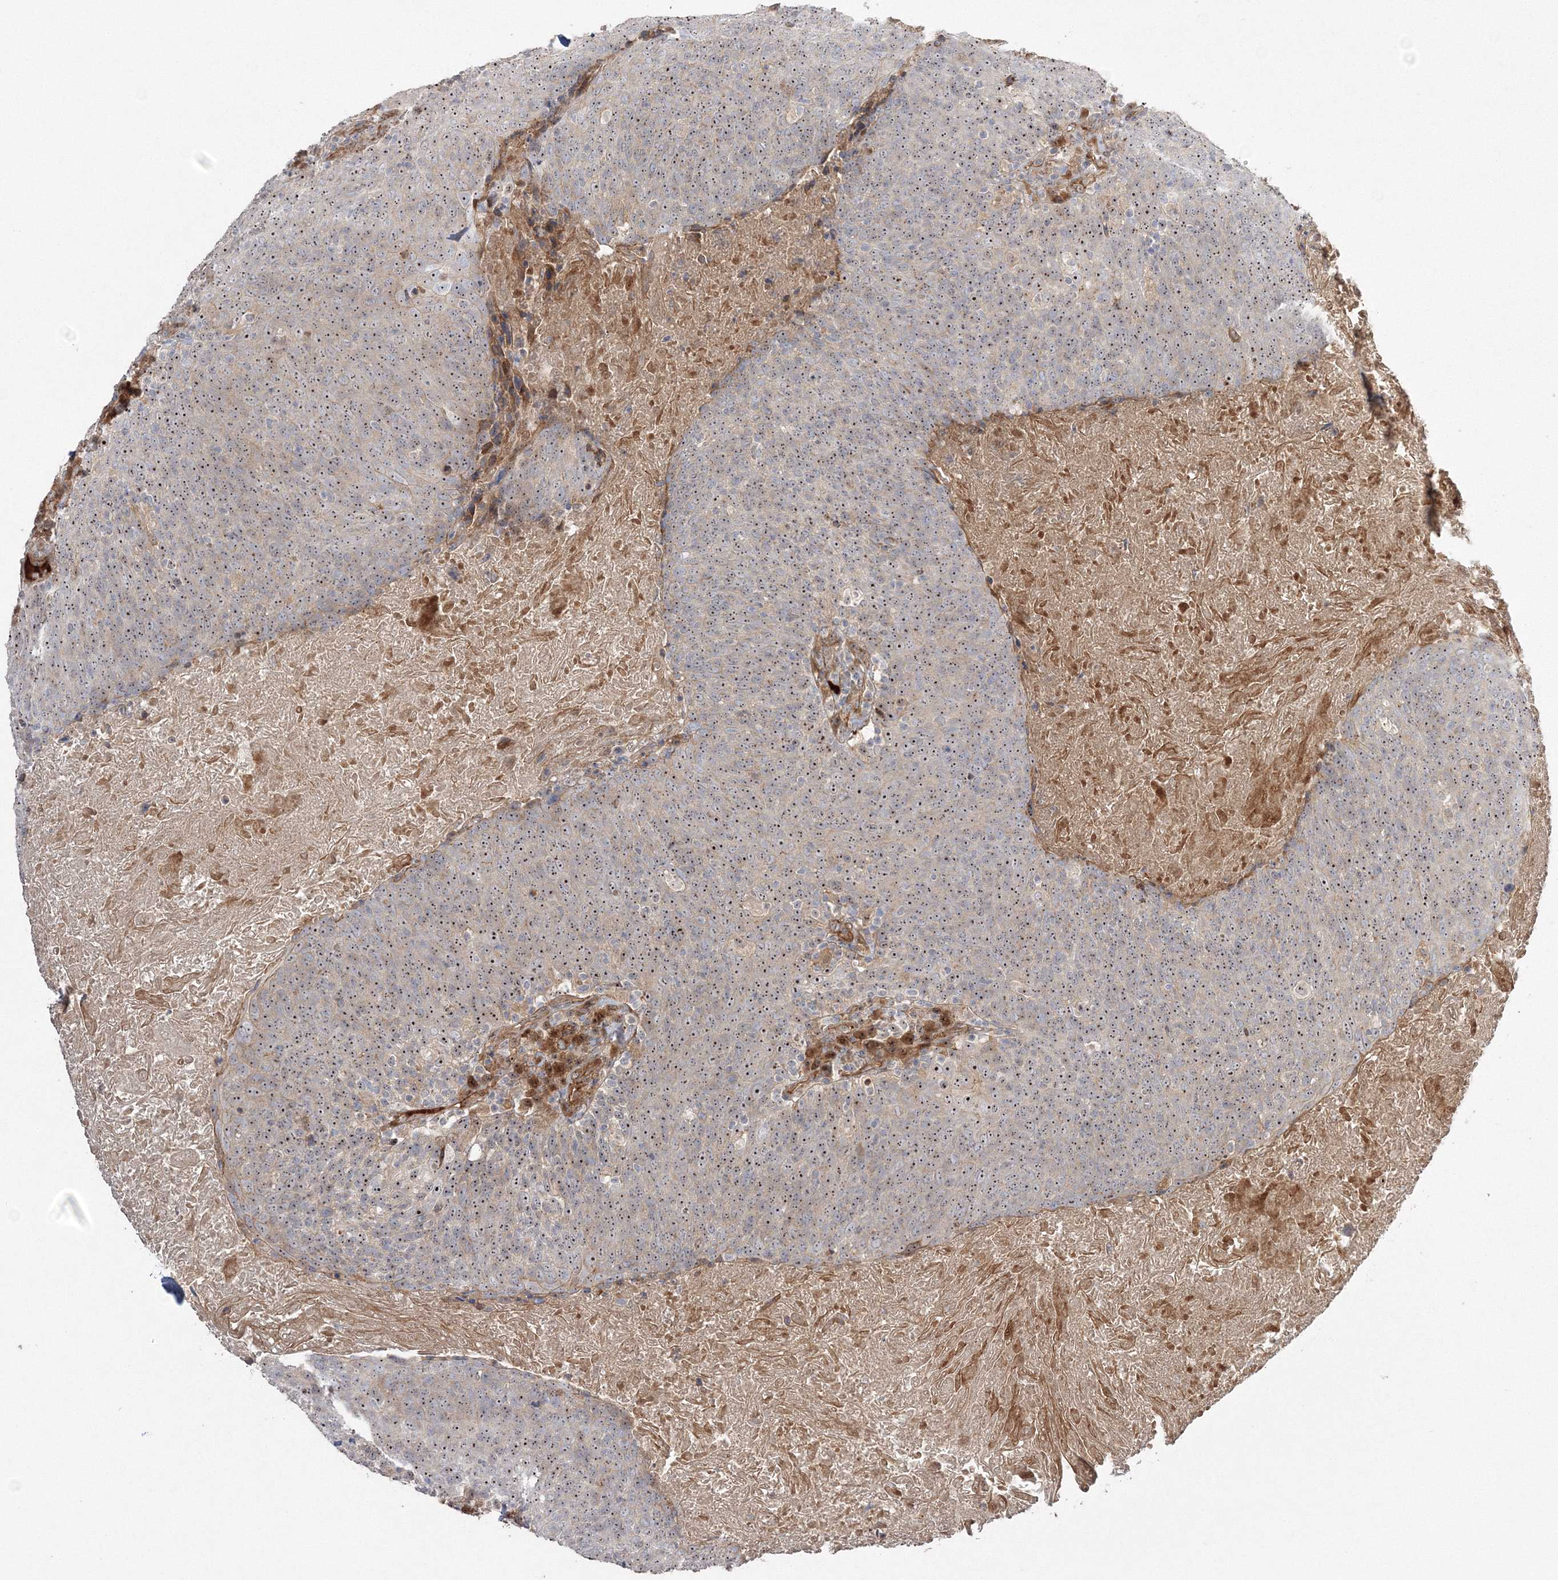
{"staining": {"intensity": "moderate", "quantity": ">75%", "location": "nuclear"}, "tissue": "head and neck cancer", "cell_type": "Tumor cells", "image_type": "cancer", "snomed": [{"axis": "morphology", "description": "Squamous cell carcinoma, NOS"}, {"axis": "morphology", "description": "Squamous cell carcinoma, metastatic, NOS"}, {"axis": "topography", "description": "Lymph node"}, {"axis": "topography", "description": "Head-Neck"}], "caption": "Immunohistochemistry (IHC) (DAB (3,3'-diaminobenzidine)) staining of head and neck squamous cell carcinoma shows moderate nuclear protein staining in approximately >75% of tumor cells.", "gene": "NPM3", "patient": {"sex": "male", "age": 62}}